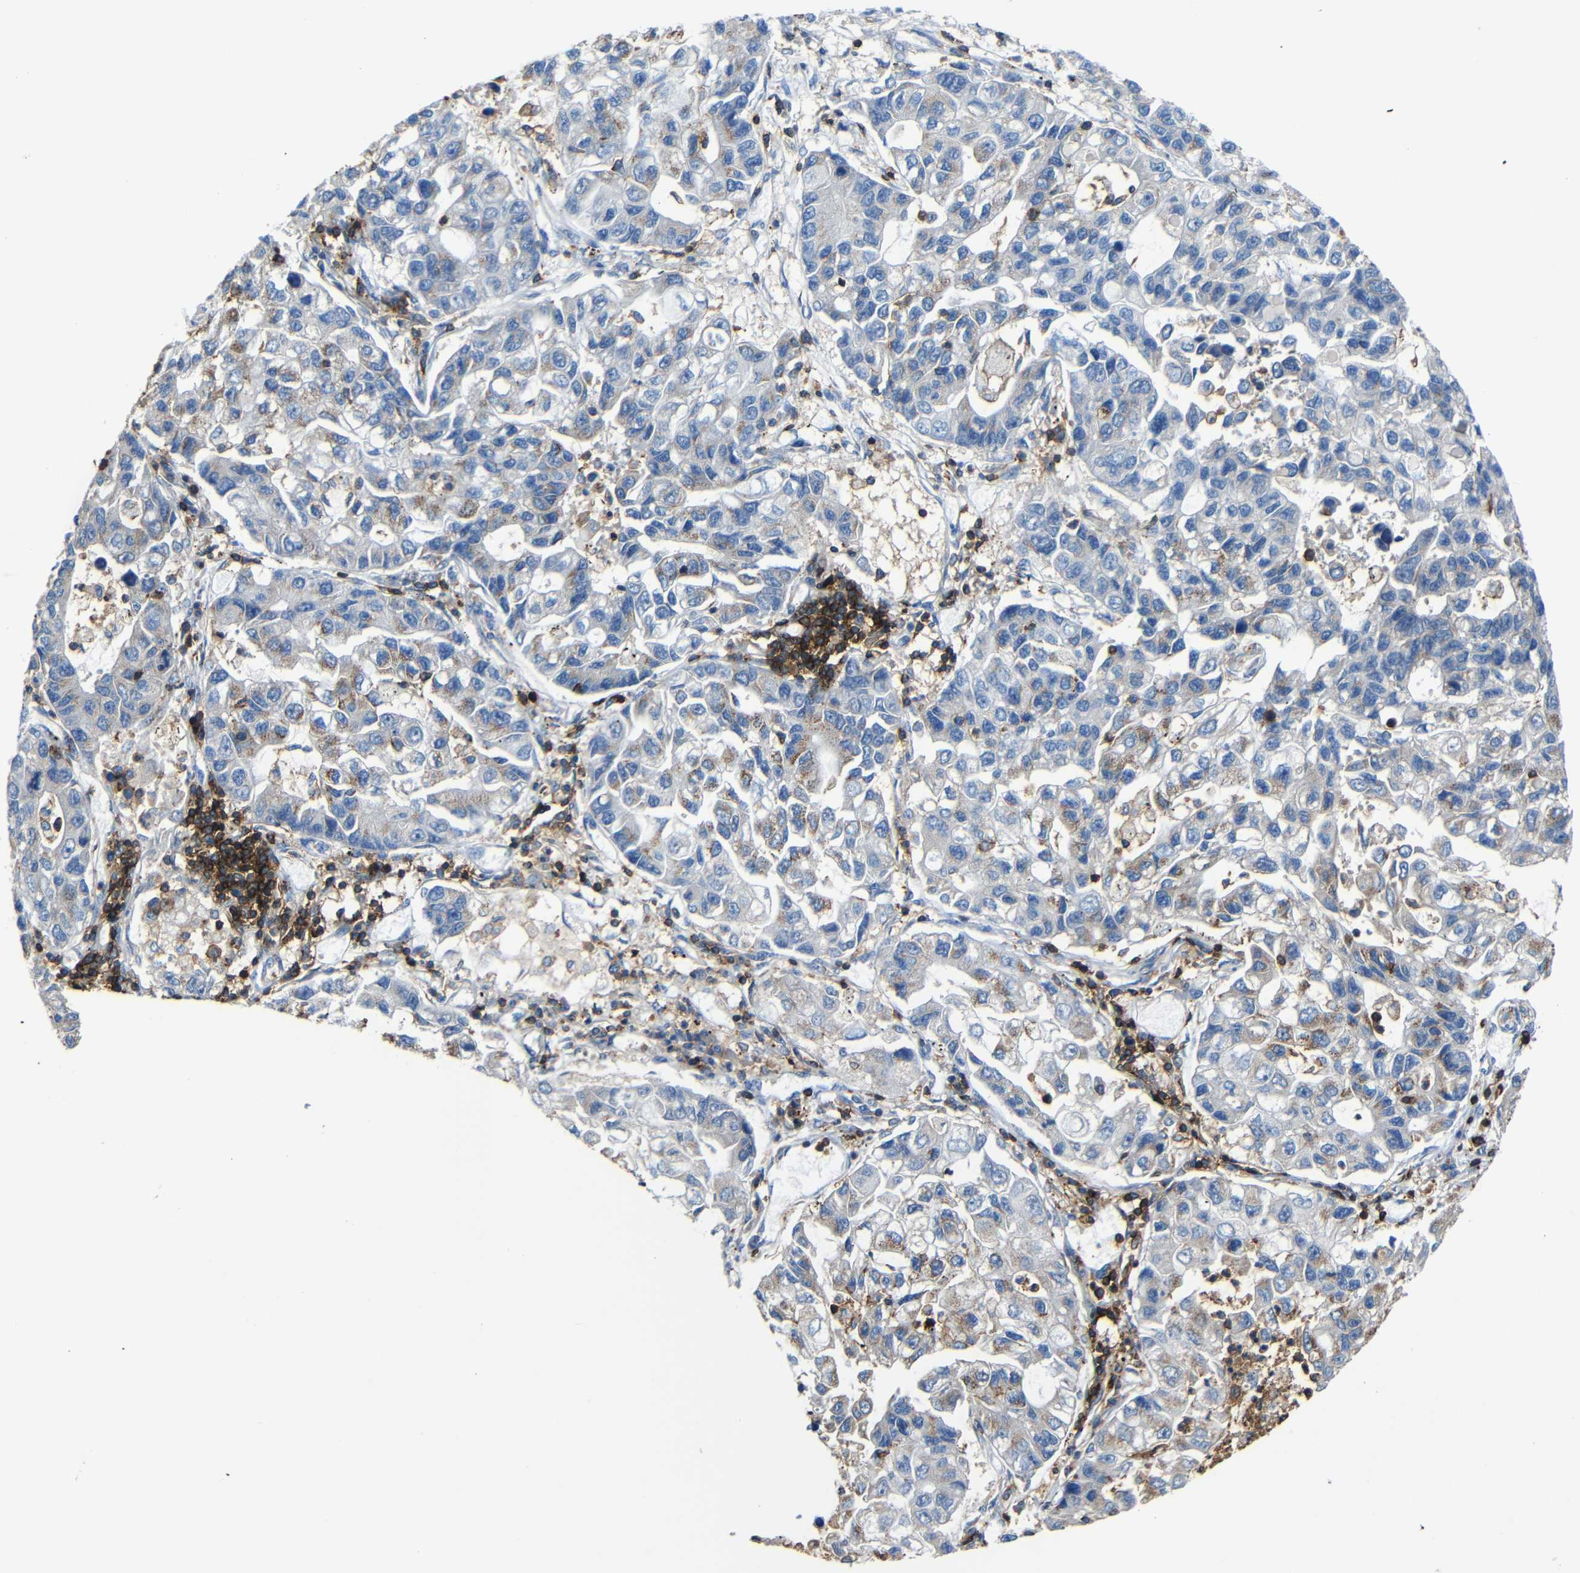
{"staining": {"intensity": "negative", "quantity": "none", "location": "none"}, "tissue": "lung cancer", "cell_type": "Tumor cells", "image_type": "cancer", "snomed": [{"axis": "morphology", "description": "Adenocarcinoma, NOS"}, {"axis": "topography", "description": "Lung"}], "caption": "An IHC histopathology image of lung cancer (adenocarcinoma) is shown. There is no staining in tumor cells of lung cancer (adenocarcinoma).", "gene": "P2RY12", "patient": {"sex": "female", "age": 51}}